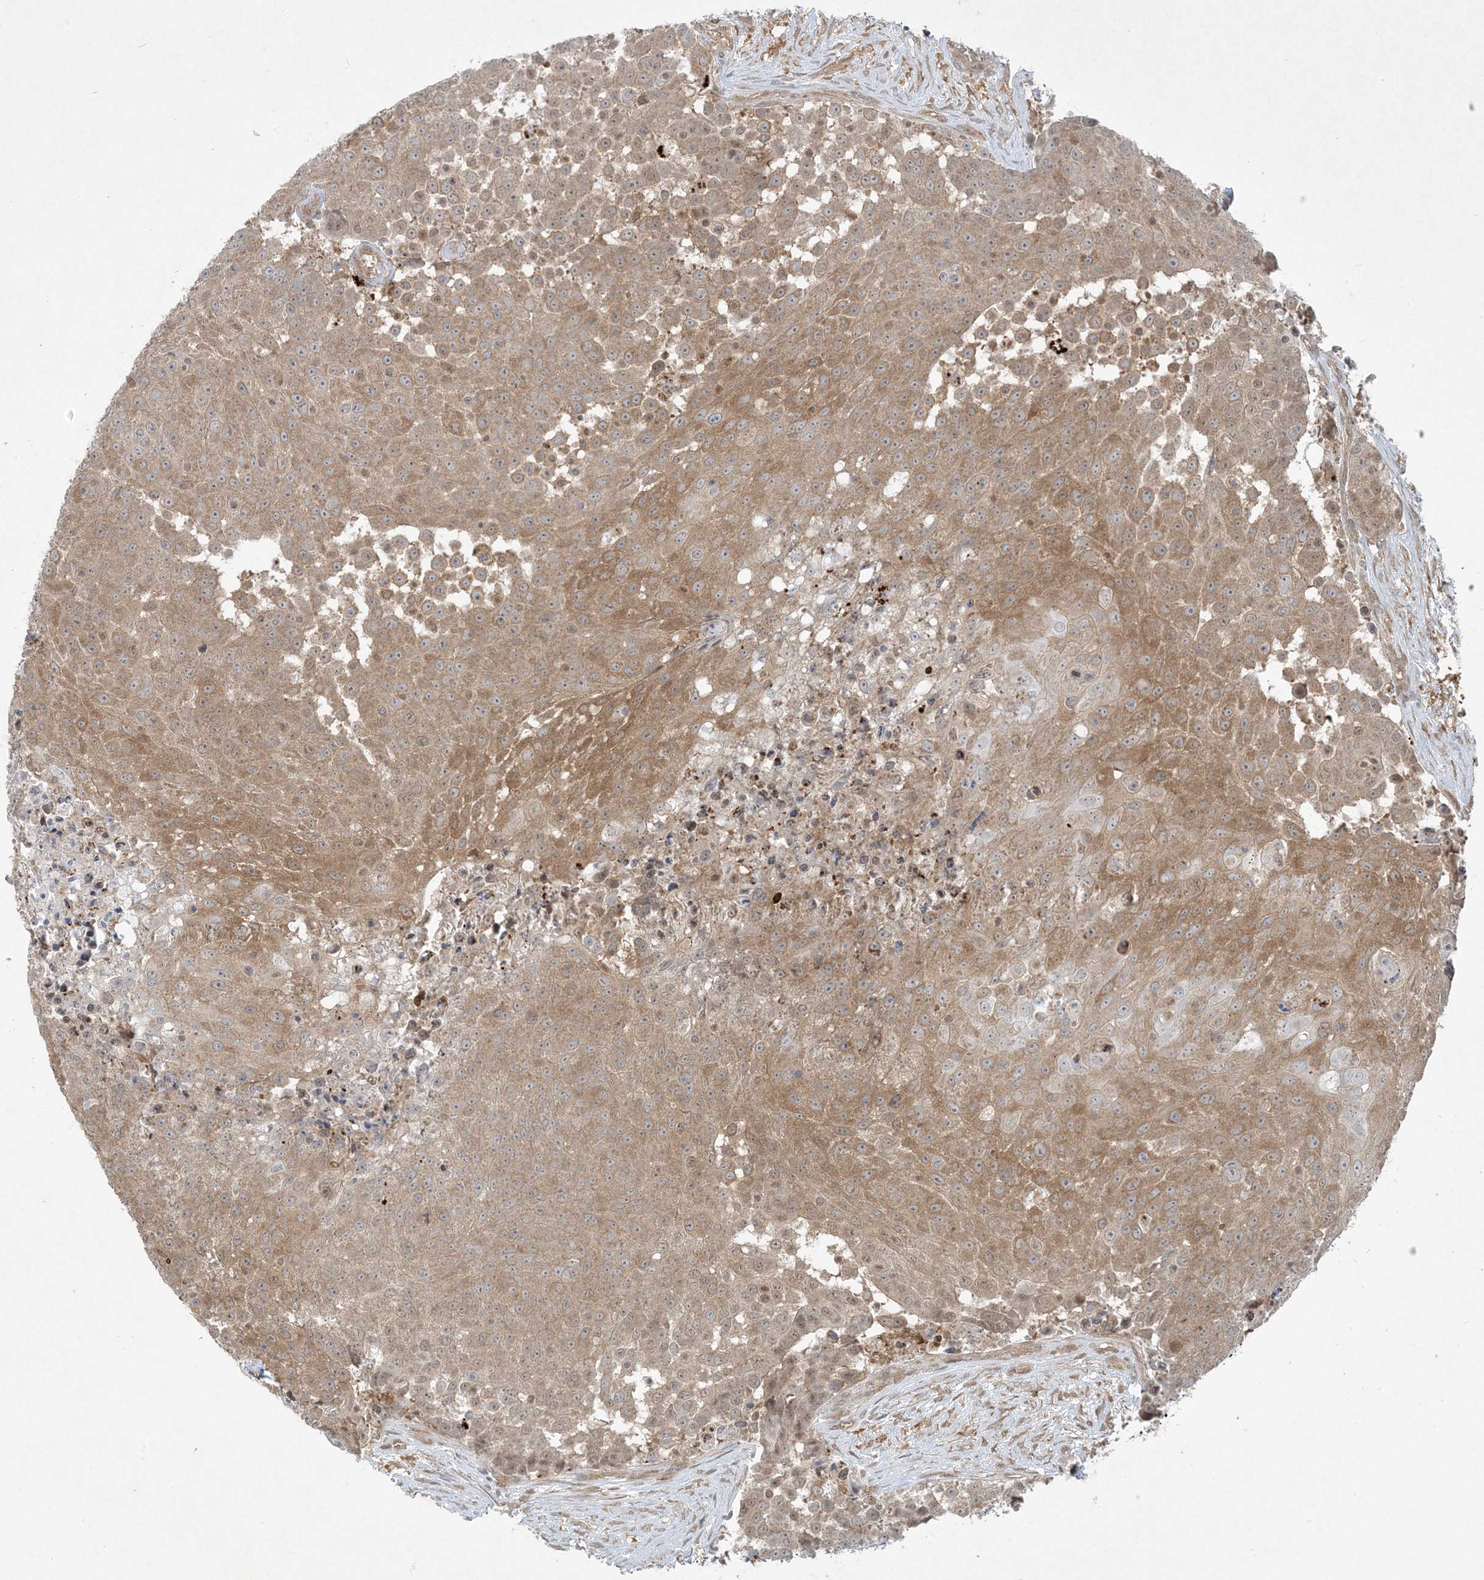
{"staining": {"intensity": "moderate", "quantity": ">75%", "location": "cytoplasmic/membranous"}, "tissue": "urothelial cancer", "cell_type": "Tumor cells", "image_type": "cancer", "snomed": [{"axis": "morphology", "description": "Urothelial carcinoma, High grade"}, {"axis": "topography", "description": "Urinary bladder"}], "caption": "High-power microscopy captured an IHC micrograph of high-grade urothelial carcinoma, revealing moderate cytoplasmic/membranous staining in approximately >75% of tumor cells.", "gene": "STAM2", "patient": {"sex": "female", "age": 63}}